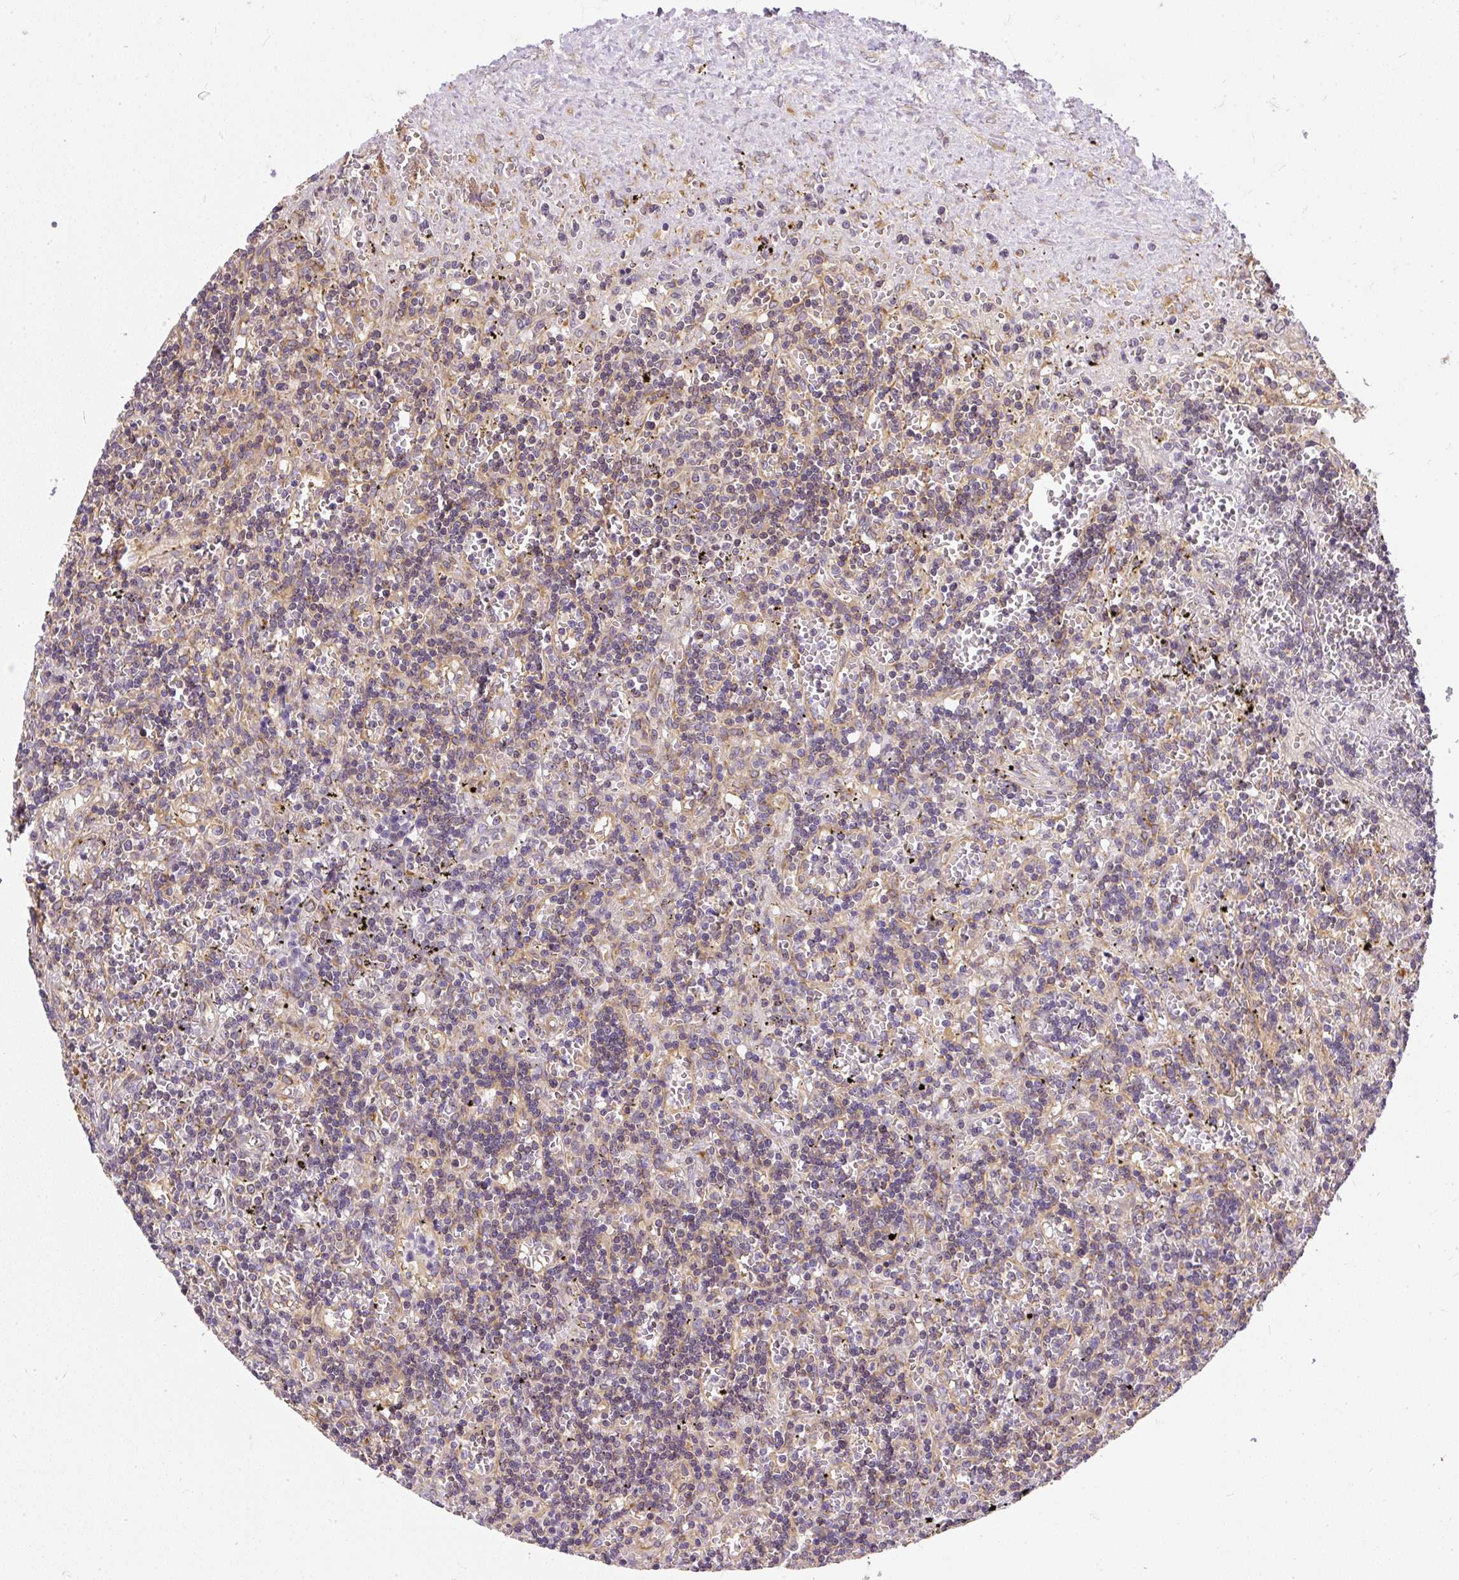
{"staining": {"intensity": "weak", "quantity": "25%-75%", "location": "nuclear"}, "tissue": "lymphoma", "cell_type": "Tumor cells", "image_type": "cancer", "snomed": [{"axis": "morphology", "description": "Malignant lymphoma, non-Hodgkin's type, Low grade"}, {"axis": "topography", "description": "Spleen"}], "caption": "Lymphoma was stained to show a protein in brown. There is low levels of weak nuclear positivity in about 25%-75% of tumor cells. (brown staining indicates protein expression, while blue staining denotes nuclei).", "gene": "CYP20A1", "patient": {"sex": "male", "age": 60}}